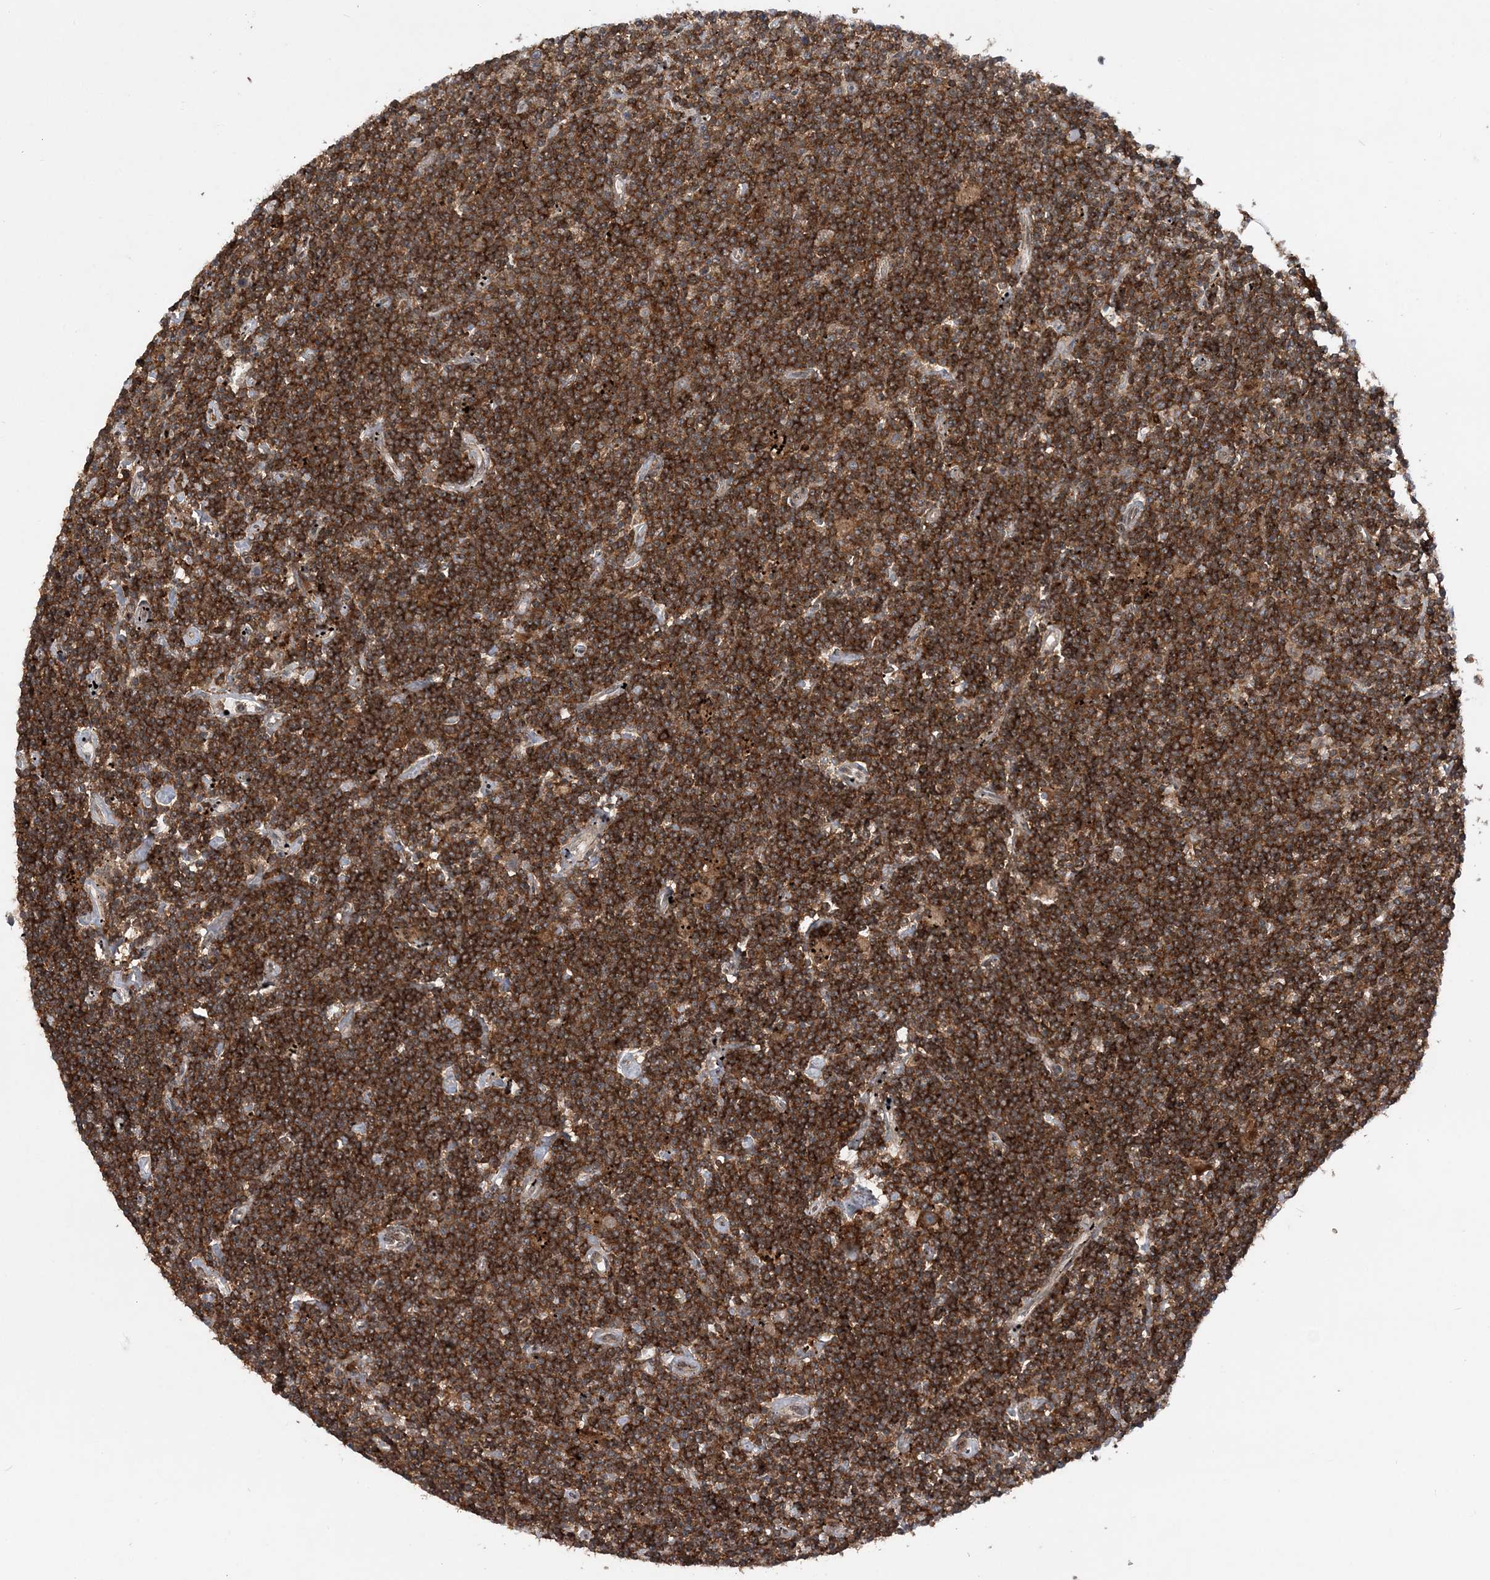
{"staining": {"intensity": "strong", "quantity": ">75%", "location": "cytoplasmic/membranous"}, "tissue": "lymphoma", "cell_type": "Tumor cells", "image_type": "cancer", "snomed": [{"axis": "morphology", "description": "Malignant lymphoma, non-Hodgkin's type, Low grade"}, {"axis": "topography", "description": "Spleen"}], "caption": "Lymphoma stained with DAB (3,3'-diaminobenzidine) immunohistochemistry demonstrates high levels of strong cytoplasmic/membranous positivity in approximately >75% of tumor cells.", "gene": "LACC1", "patient": {"sex": "male", "age": 76}}